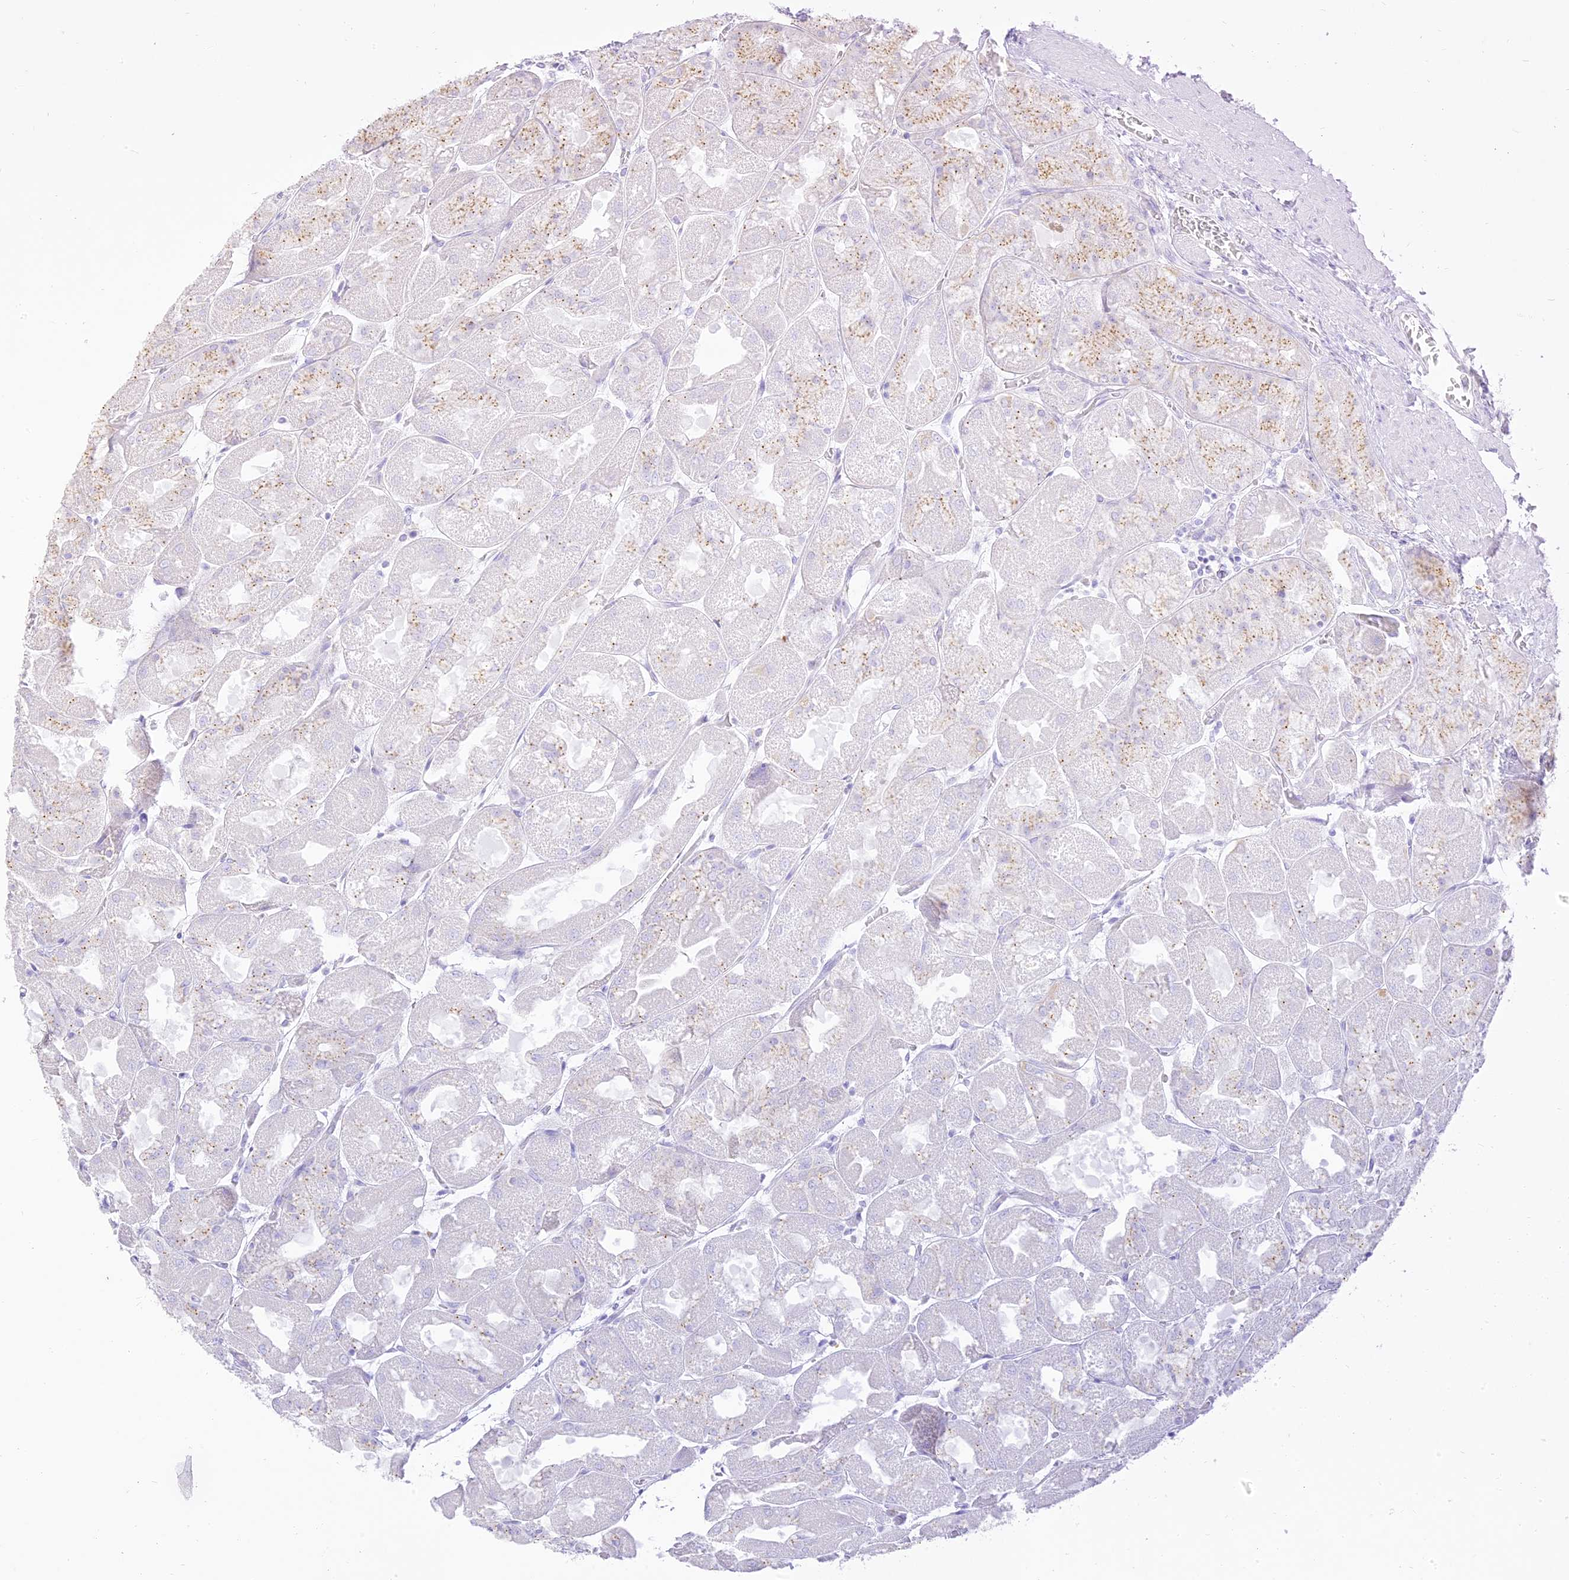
{"staining": {"intensity": "moderate", "quantity": "25%-75%", "location": "cytoplasmic/membranous"}, "tissue": "stomach", "cell_type": "Glandular cells", "image_type": "normal", "snomed": [{"axis": "morphology", "description": "Normal tissue, NOS"}, {"axis": "topography", "description": "Stomach"}], "caption": "Moderate cytoplasmic/membranous expression is appreciated in approximately 25%-75% of glandular cells in unremarkable stomach. Ihc stains the protein of interest in brown and the nuclei are stained blue.", "gene": "SEC13", "patient": {"sex": "female", "age": 61}}